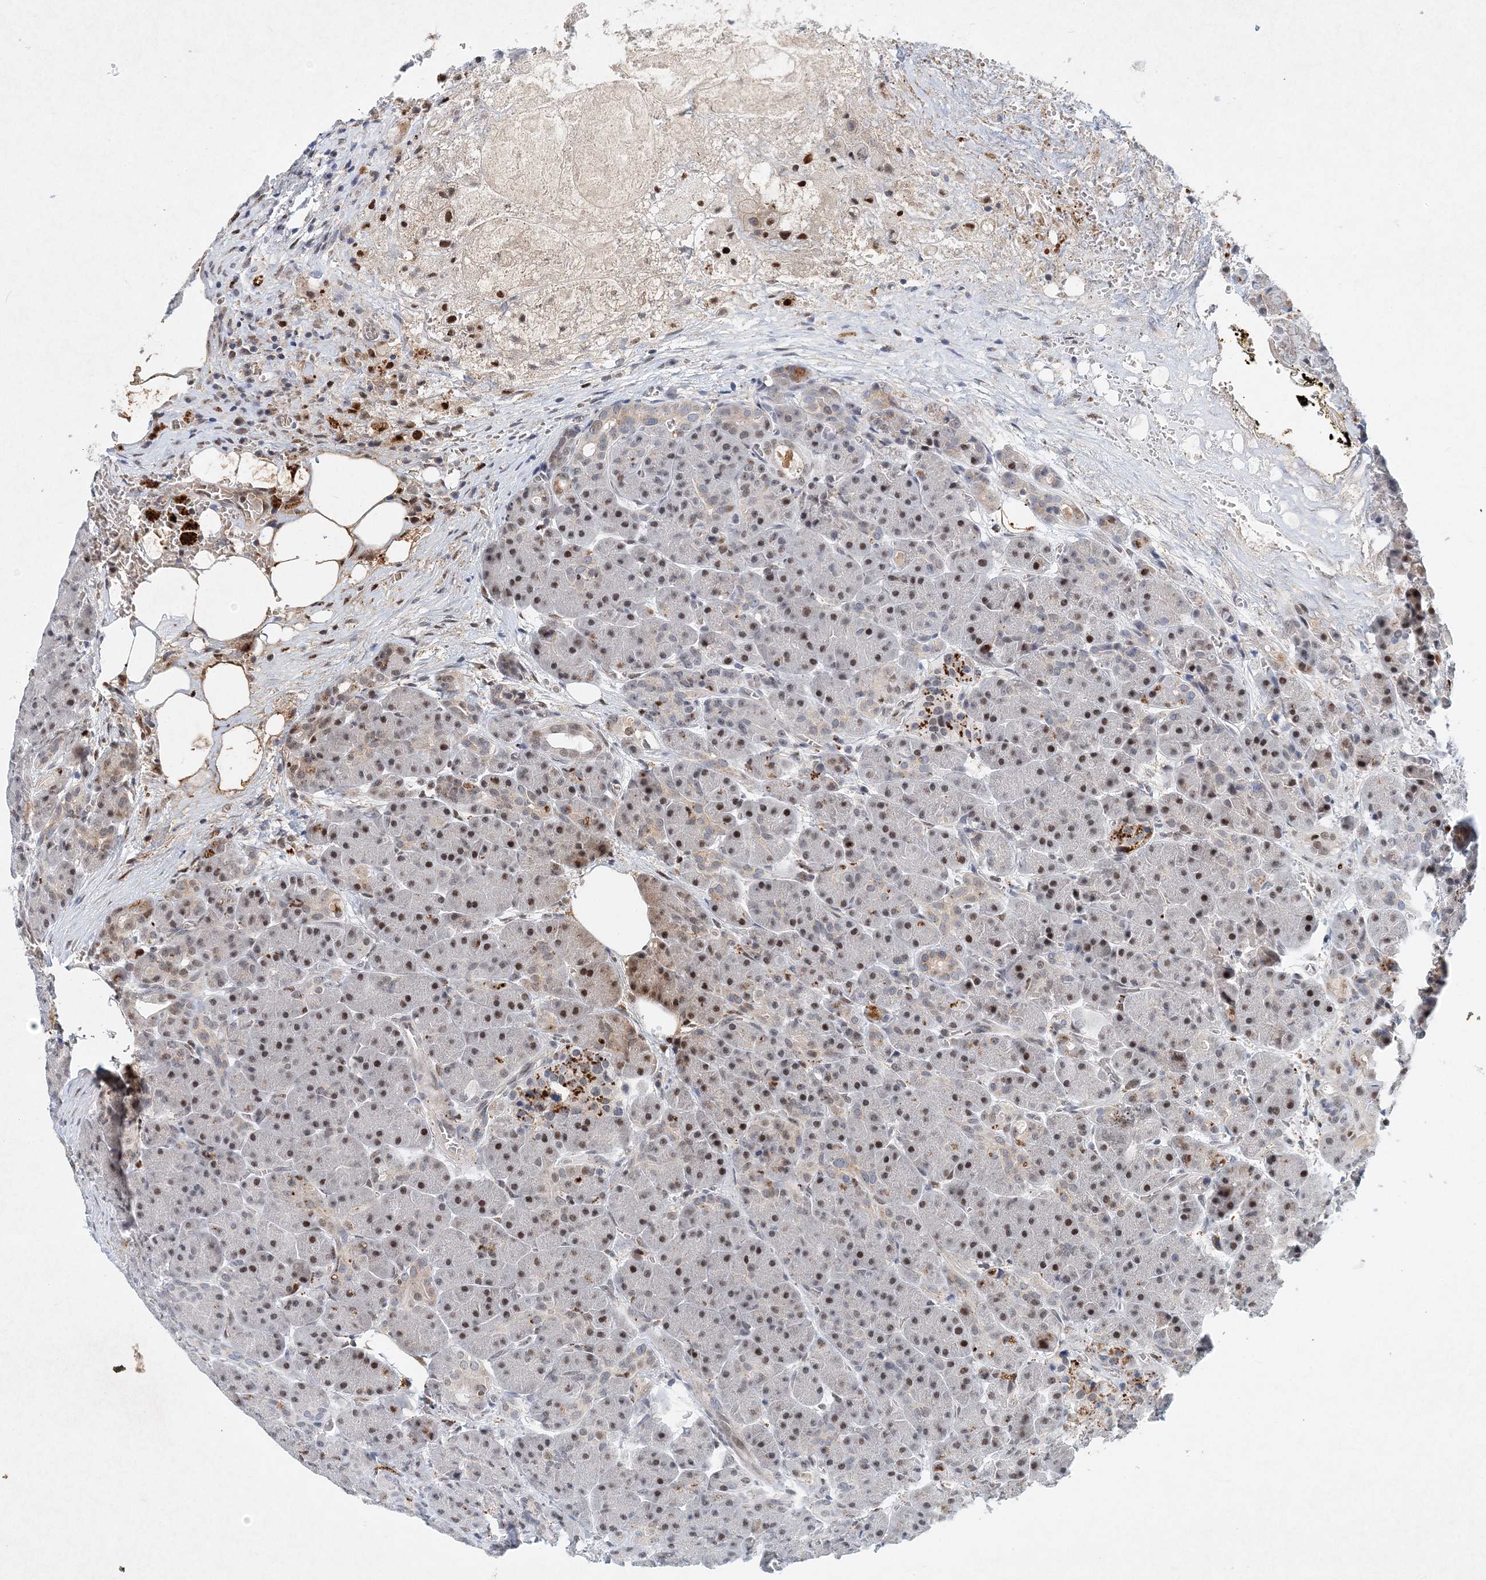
{"staining": {"intensity": "weak", "quantity": "25%-75%", "location": "nuclear"}, "tissue": "pancreas", "cell_type": "Exocrine glandular cells", "image_type": "normal", "snomed": [{"axis": "morphology", "description": "Normal tissue, NOS"}, {"axis": "topography", "description": "Pancreas"}], "caption": "IHC of benign pancreas reveals low levels of weak nuclear expression in approximately 25%-75% of exocrine glandular cells. (IHC, brightfield microscopy, high magnification).", "gene": "KPNA4", "patient": {"sex": "male", "age": 63}}